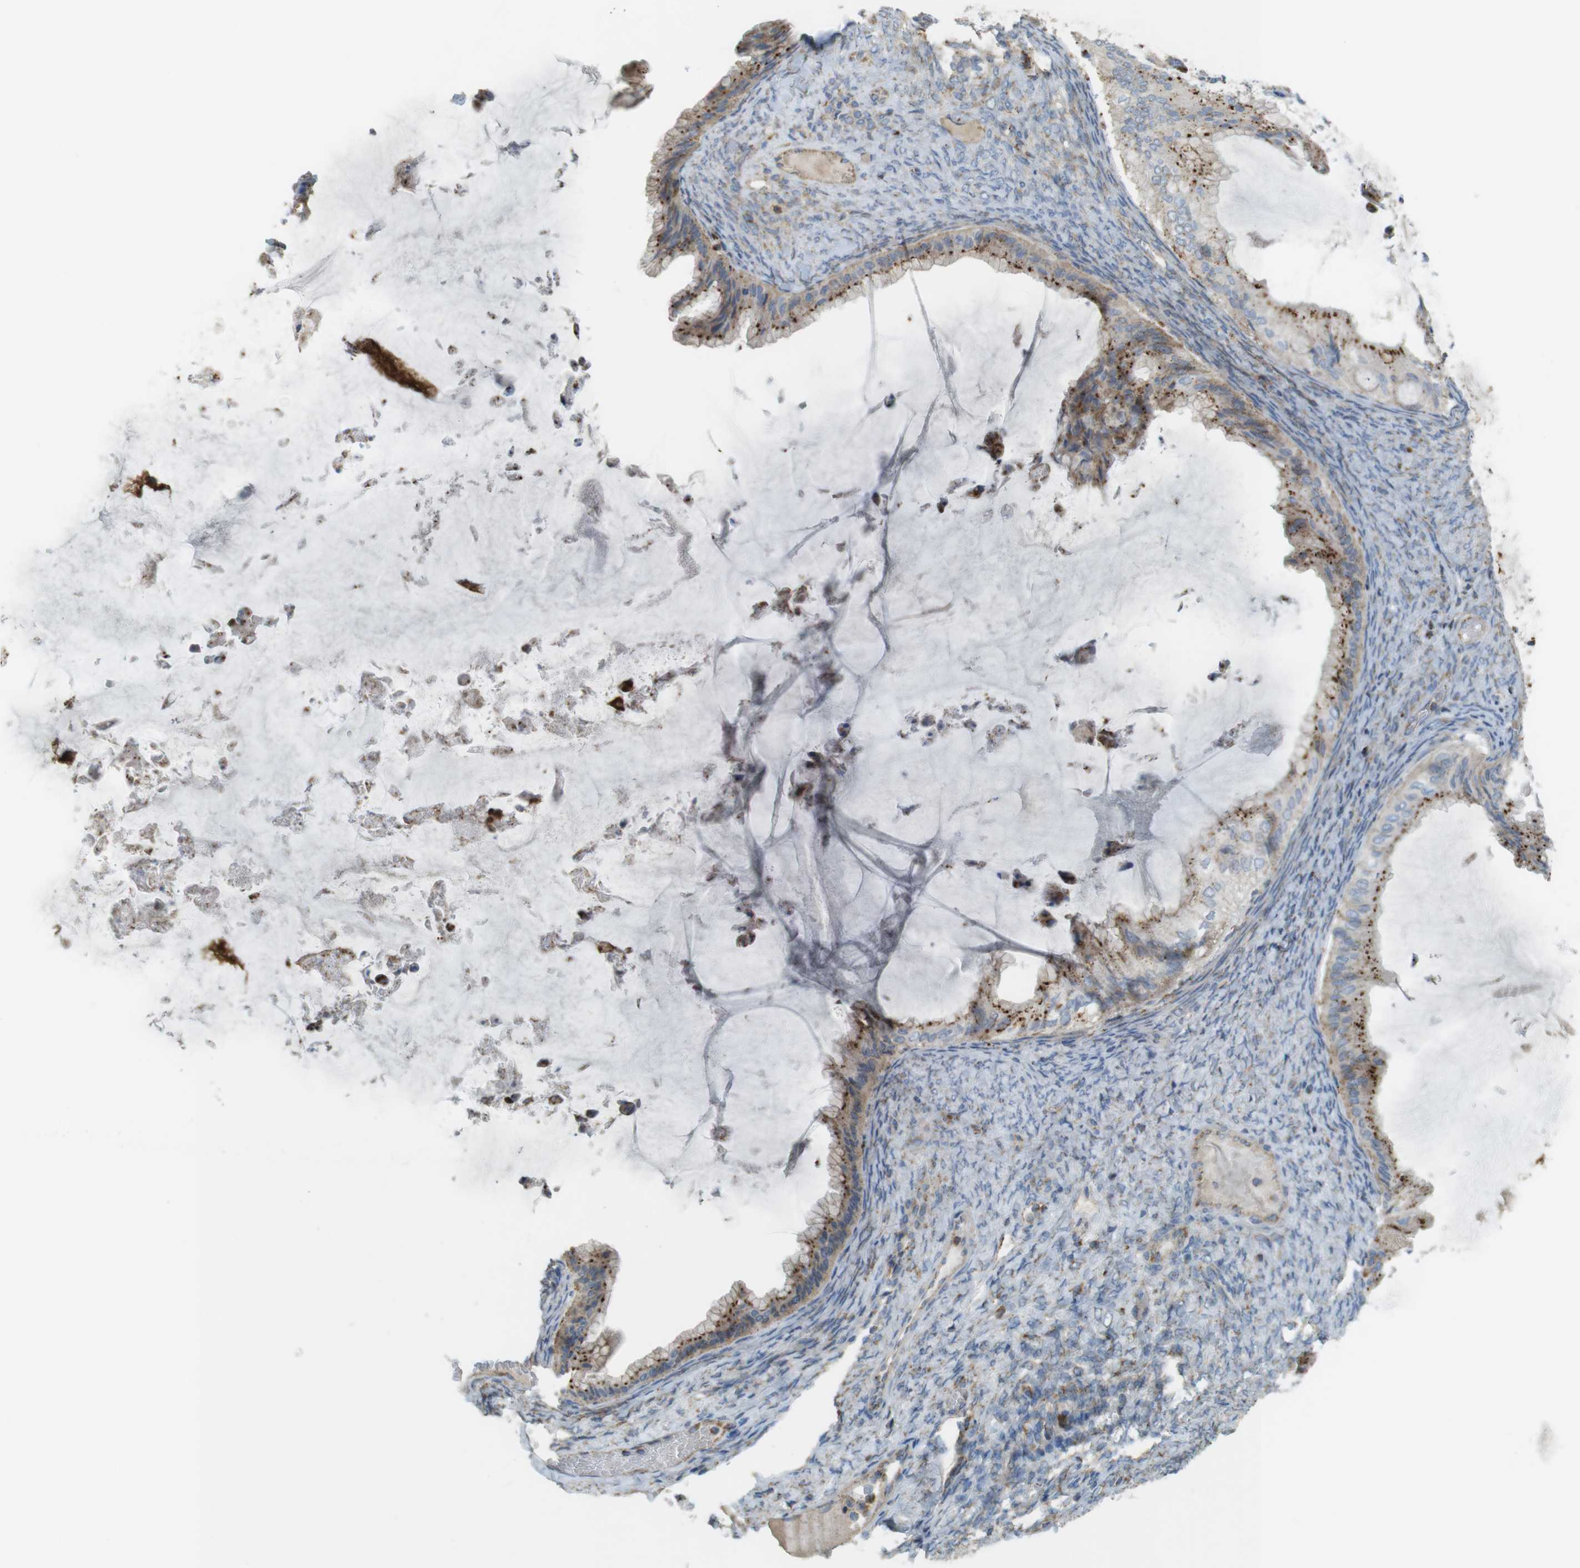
{"staining": {"intensity": "moderate", "quantity": ">75%", "location": "cytoplasmic/membranous"}, "tissue": "ovarian cancer", "cell_type": "Tumor cells", "image_type": "cancer", "snomed": [{"axis": "morphology", "description": "Cystadenocarcinoma, mucinous, NOS"}, {"axis": "topography", "description": "Ovary"}], "caption": "Ovarian cancer was stained to show a protein in brown. There is medium levels of moderate cytoplasmic/membranous positivity in approximately >75% of tumor cells.", "gene": "LAMP1", "patient": {"sex": "female", "age": 61}}